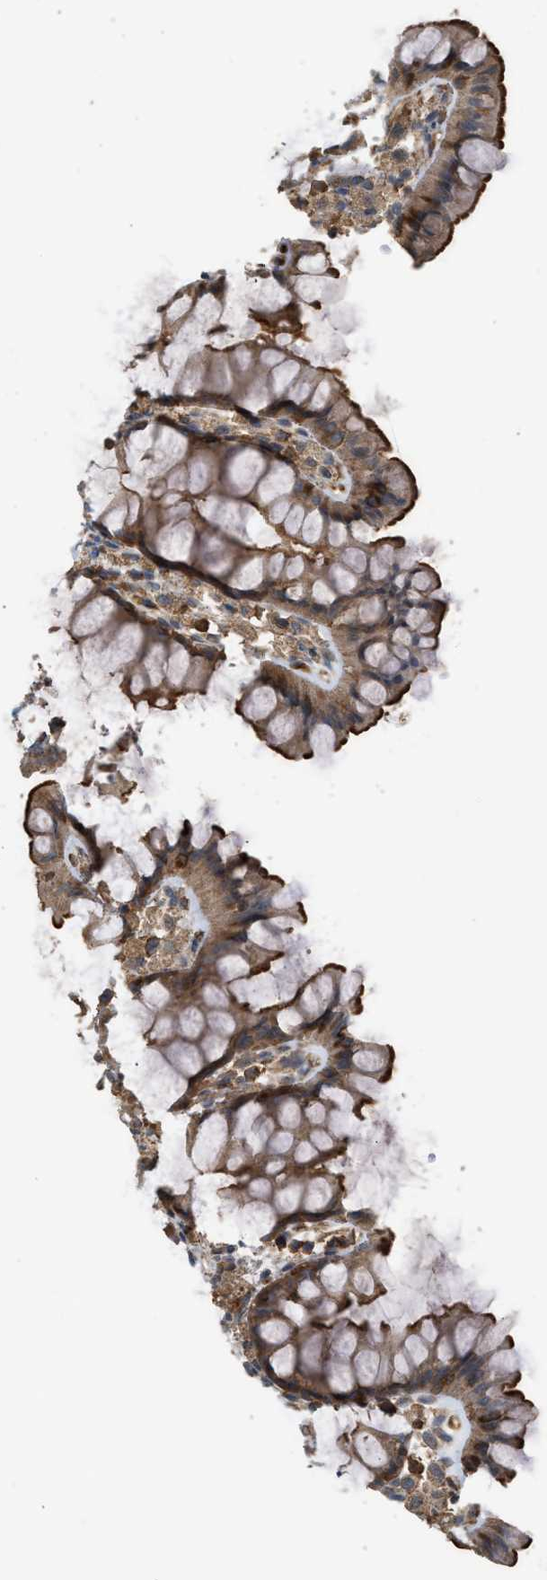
{"staining": {"intensity": "strong", "quantity": ">75%", "location": "cytoplasmic/membranous"}, "tissue": "colon", "cell_type": "Endothelial cells", "image_type": "normal", "snomed": [{"axis": "morphology", "description": "Normal tissue, NOS"}, {"axis": "topography", "description": "Colon"}], "caption": "High-magnification brightfield microscopy of normal colon stained with DAB (3,3'-diaminobenzidine) (brown) and counterstained with hematoxylin (blue). endothelial cells exhibit strong cytoplasmic/membranous staining is identified in approximately>75% of cells.", "gene": "HIP1R", "patient": {"sex": "female", "age": 55}}